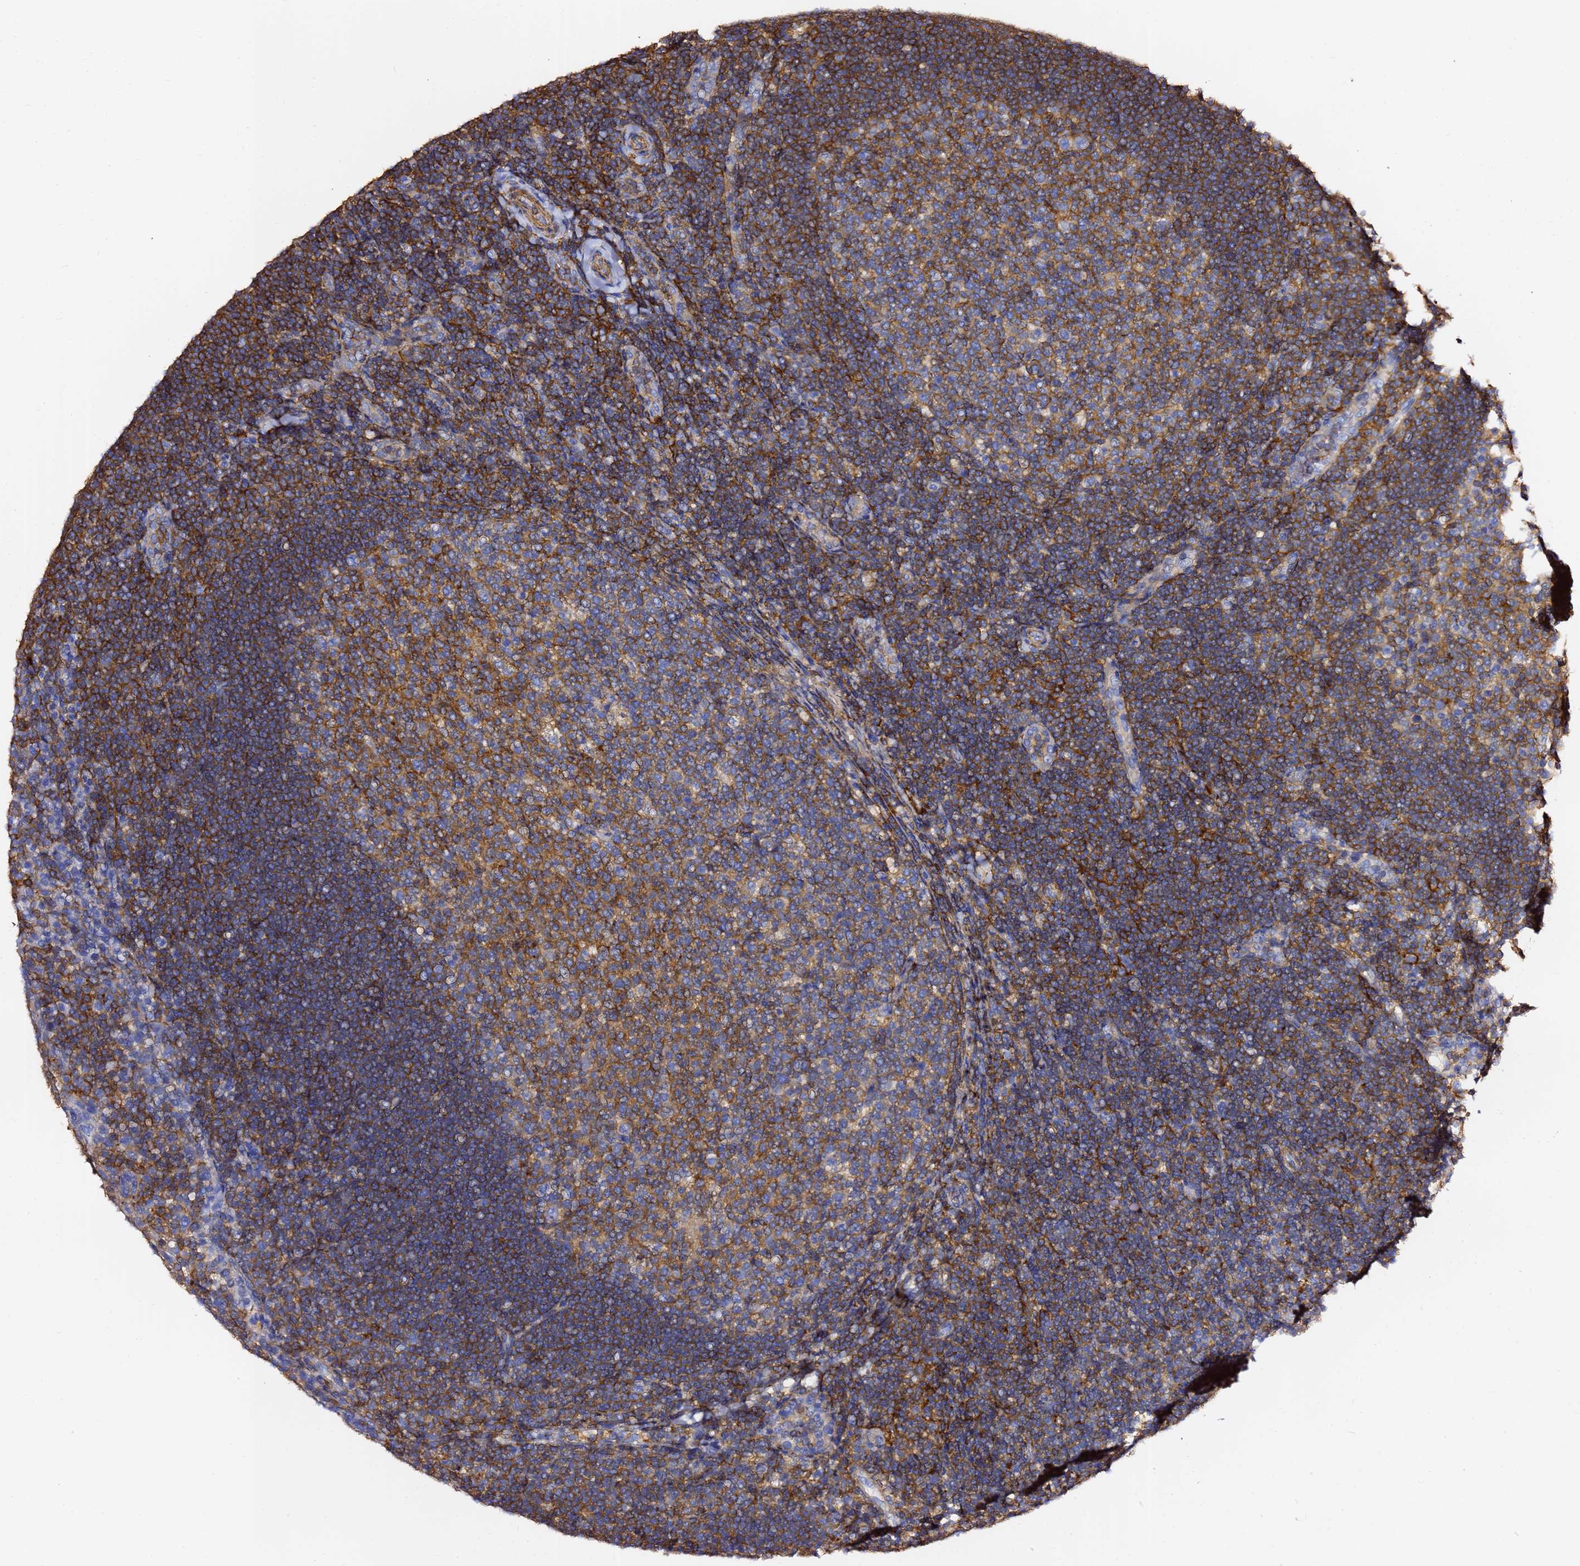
{"staining": {"intensity": "moderate", "quantity": ">75%", "location": "cytoplasmic/membranous"}, "tissue": "tonsil", "cell_type": "Germinal center cells", "image_type": "normal", "snomed": [{"axis": "morphology", "description": "Normal tissue, NOS"}, {"axis": "topography", "description": "Tonsil"}], "caption": "An image of human tonsil stained for a protein shows moderate cytoplasmic/membranous brown staining in germinal center cells.", "gene": "ACTA1", "patient": {"sex": "female", "age": 10}}